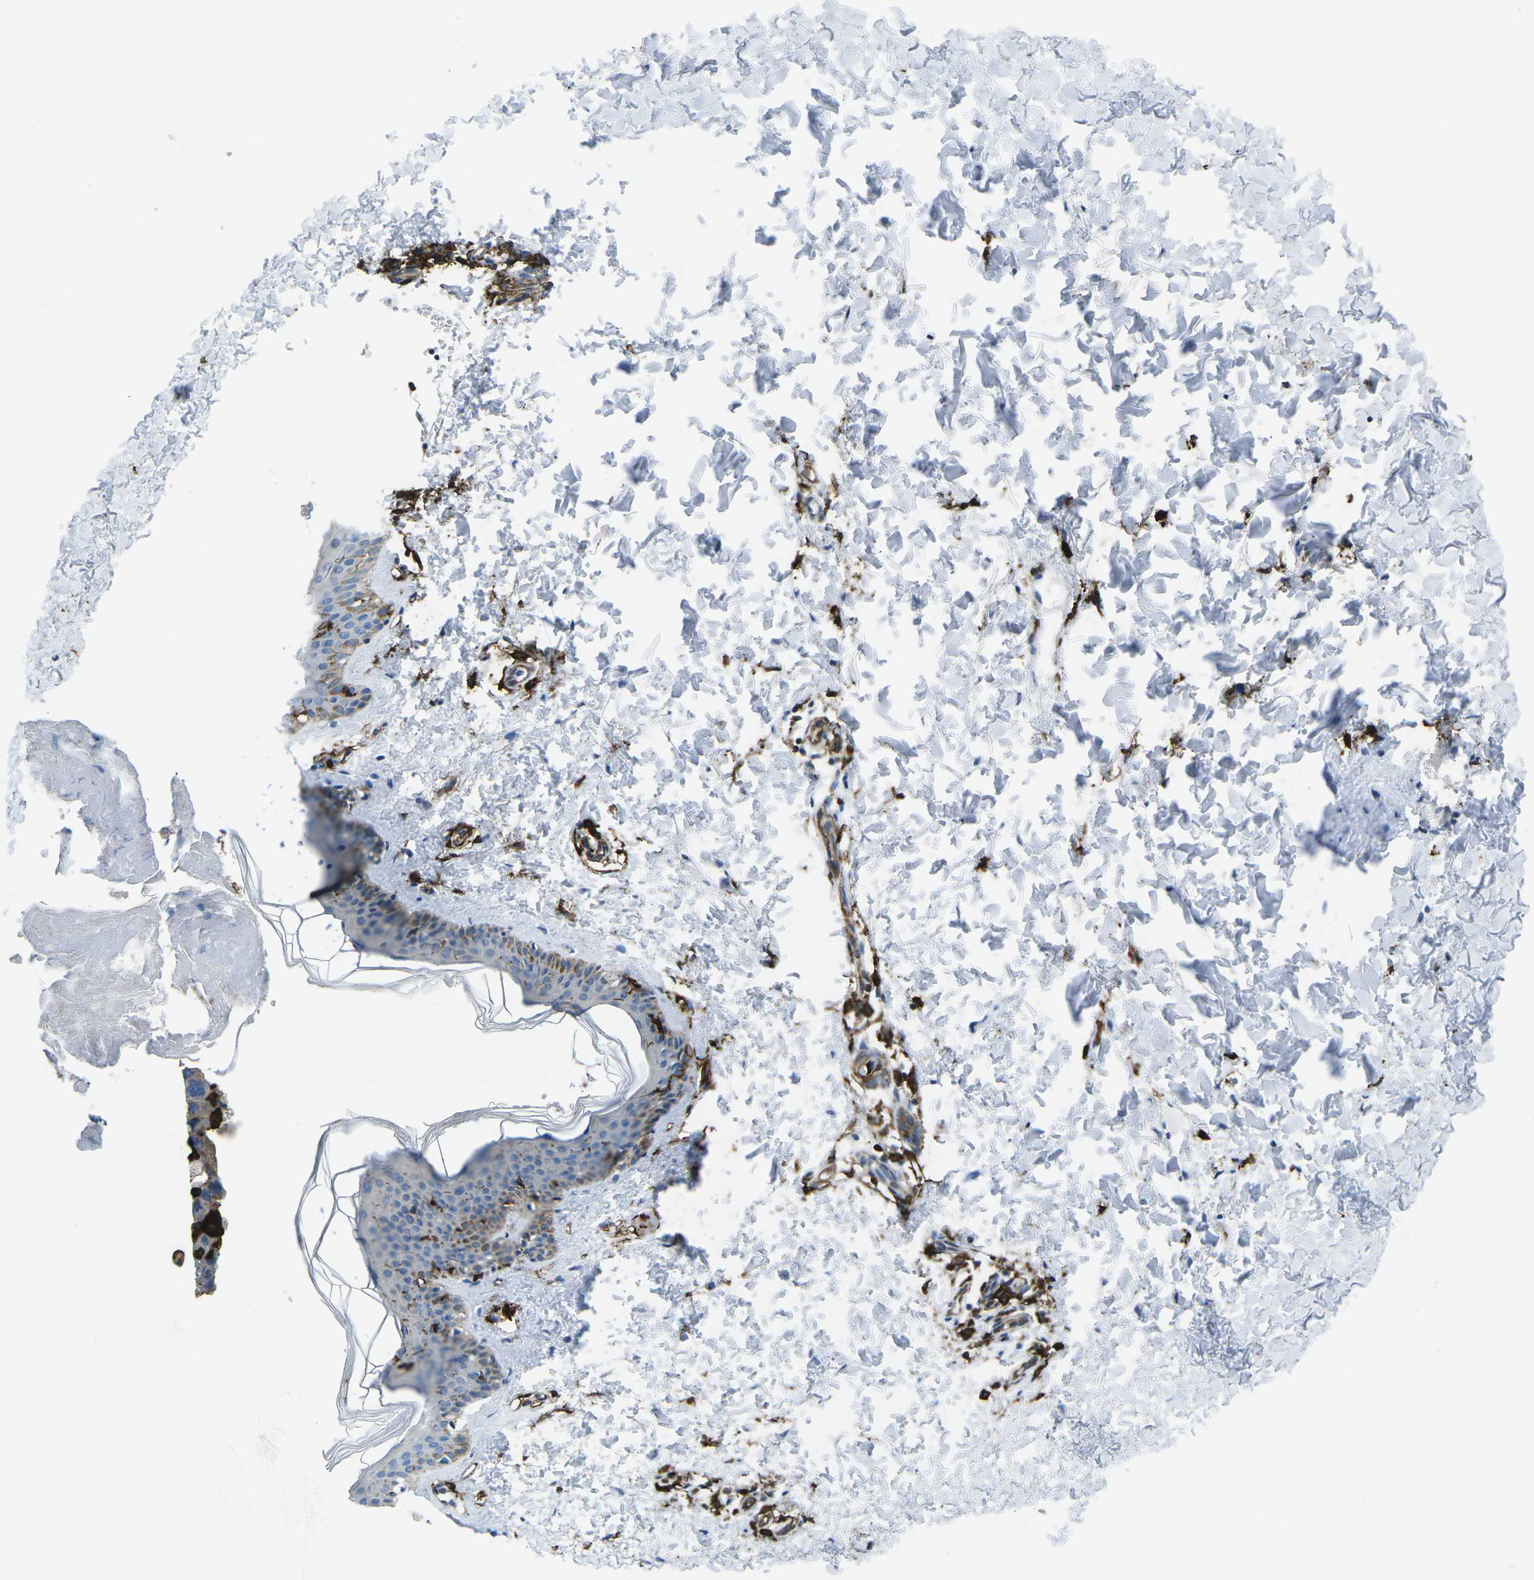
{"staining": {"intensity": "negative", "quantity": "none", "location": "none"}, "tissue": "skin", "cell_type": "Fibroblasts", "image_type": "normal", "snomed": [{"axis": "morphology", "description": "Normal tissue, NOS"}, {"axis": "topography", "description": "Skin"}], "caption": "Fibroblasts are negative for brown protein staining in unremarkable skin. Nuclei are stained in blue.", "gene": "PTPN1", "patient": {"sex": "female", "age": 41}}